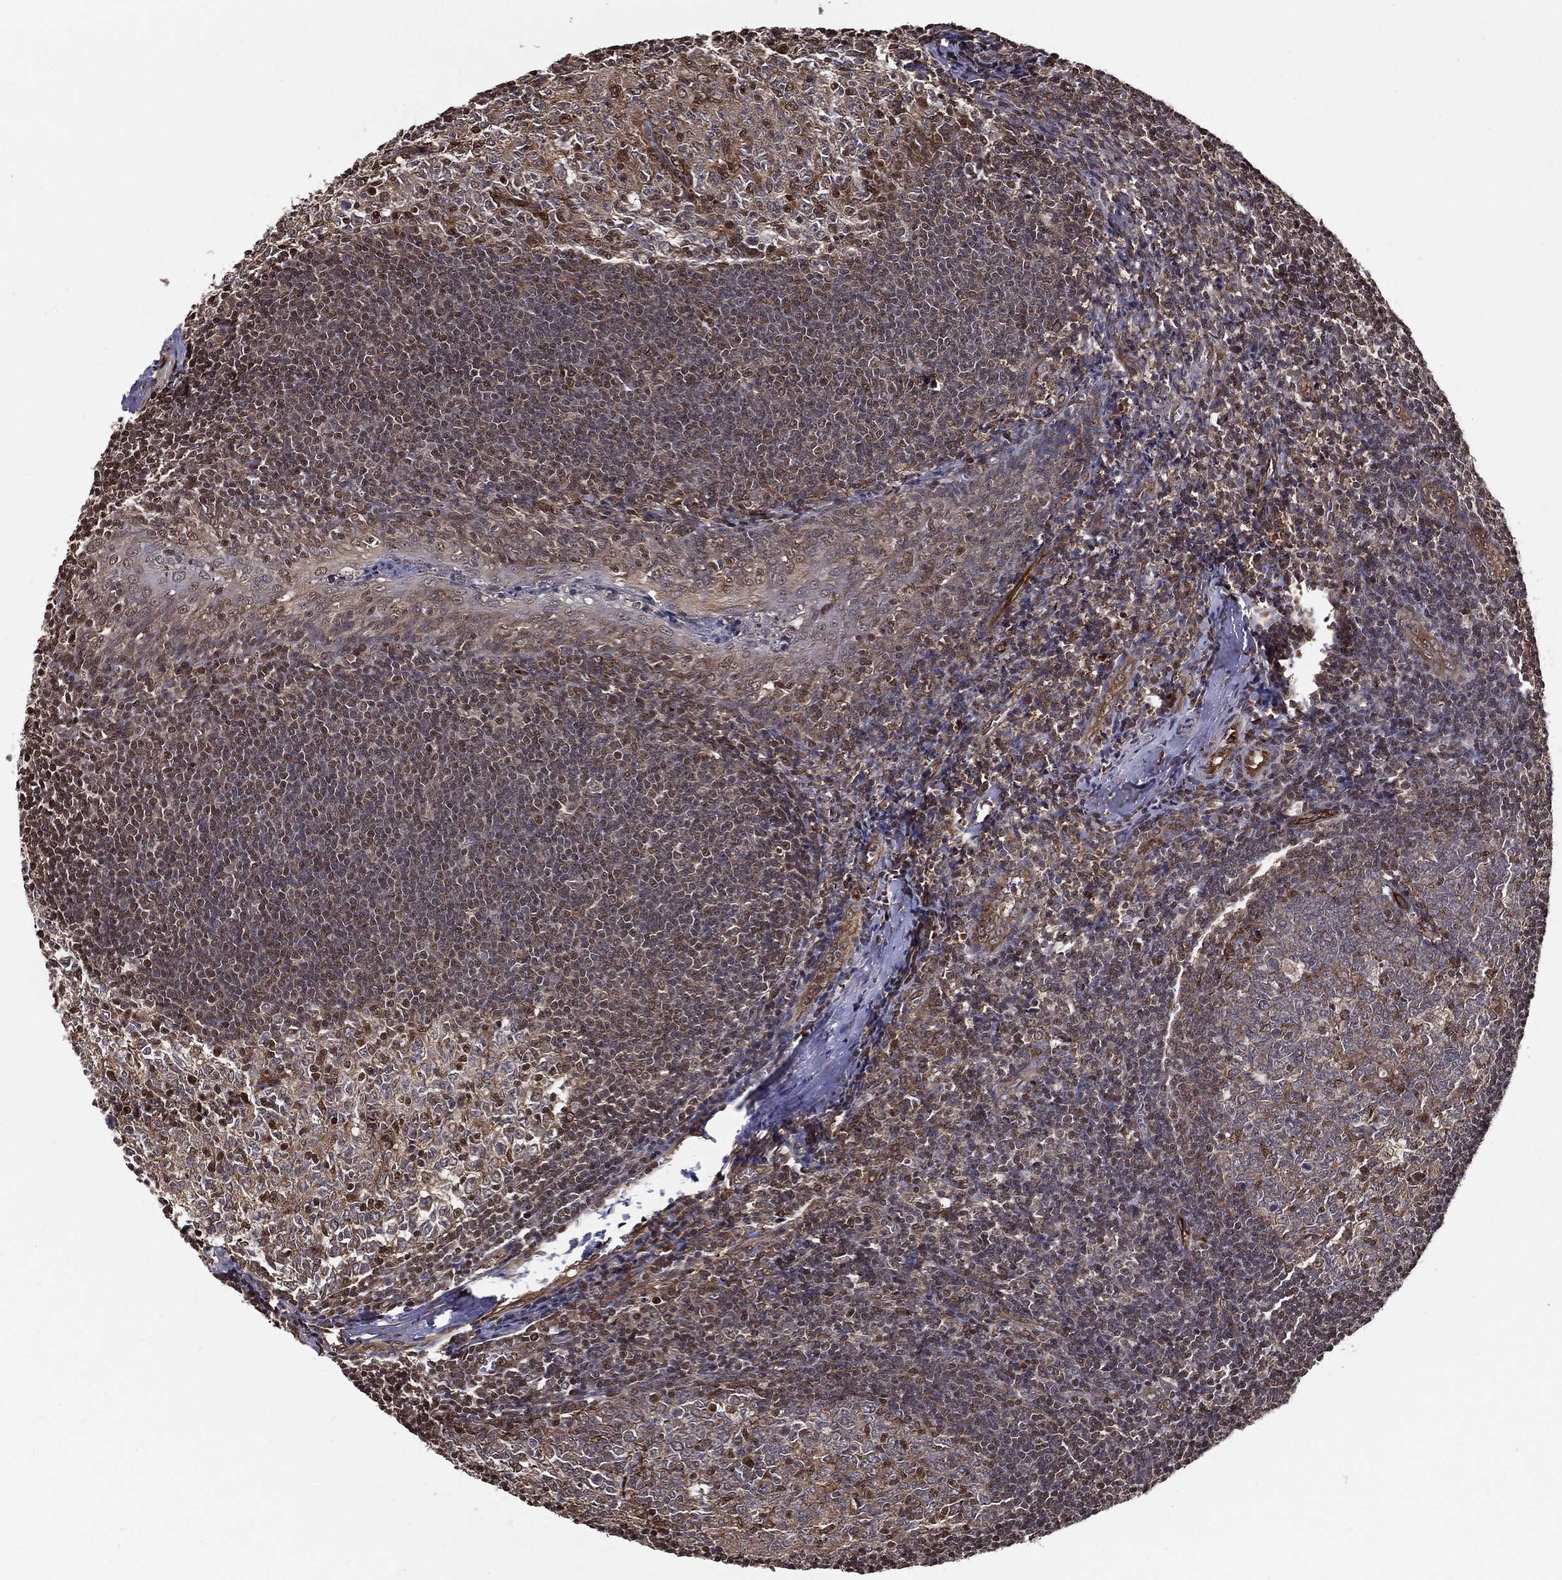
{"staining": {"intensity": "strong", "quantity": "<25%", "location": "cytoplasmic/membranous,nuclear"}, "tissue": "tonsil", "cell_type": "Germinal center cells", "image_type": "normal", "snomed": [{"axis": "morphology", "description": "Normal tissue, NOS"}, {"axis": "topography", "description": "Tonsil"}], "caption": "Immunohistochemistry (IHC) photomicrograph of unremarkable tonsil: tonsil stained using immunohistochemistry (IHC) shows medium levels of strong protein expression localized specifically in the cytoplasmic/membranous,nuclear of germinal center cells, appearing as a cytoplasmic/membranous,nuclear brown color.", "gene": "CERS2", "patient": {"sex": "male", "age": 33}}